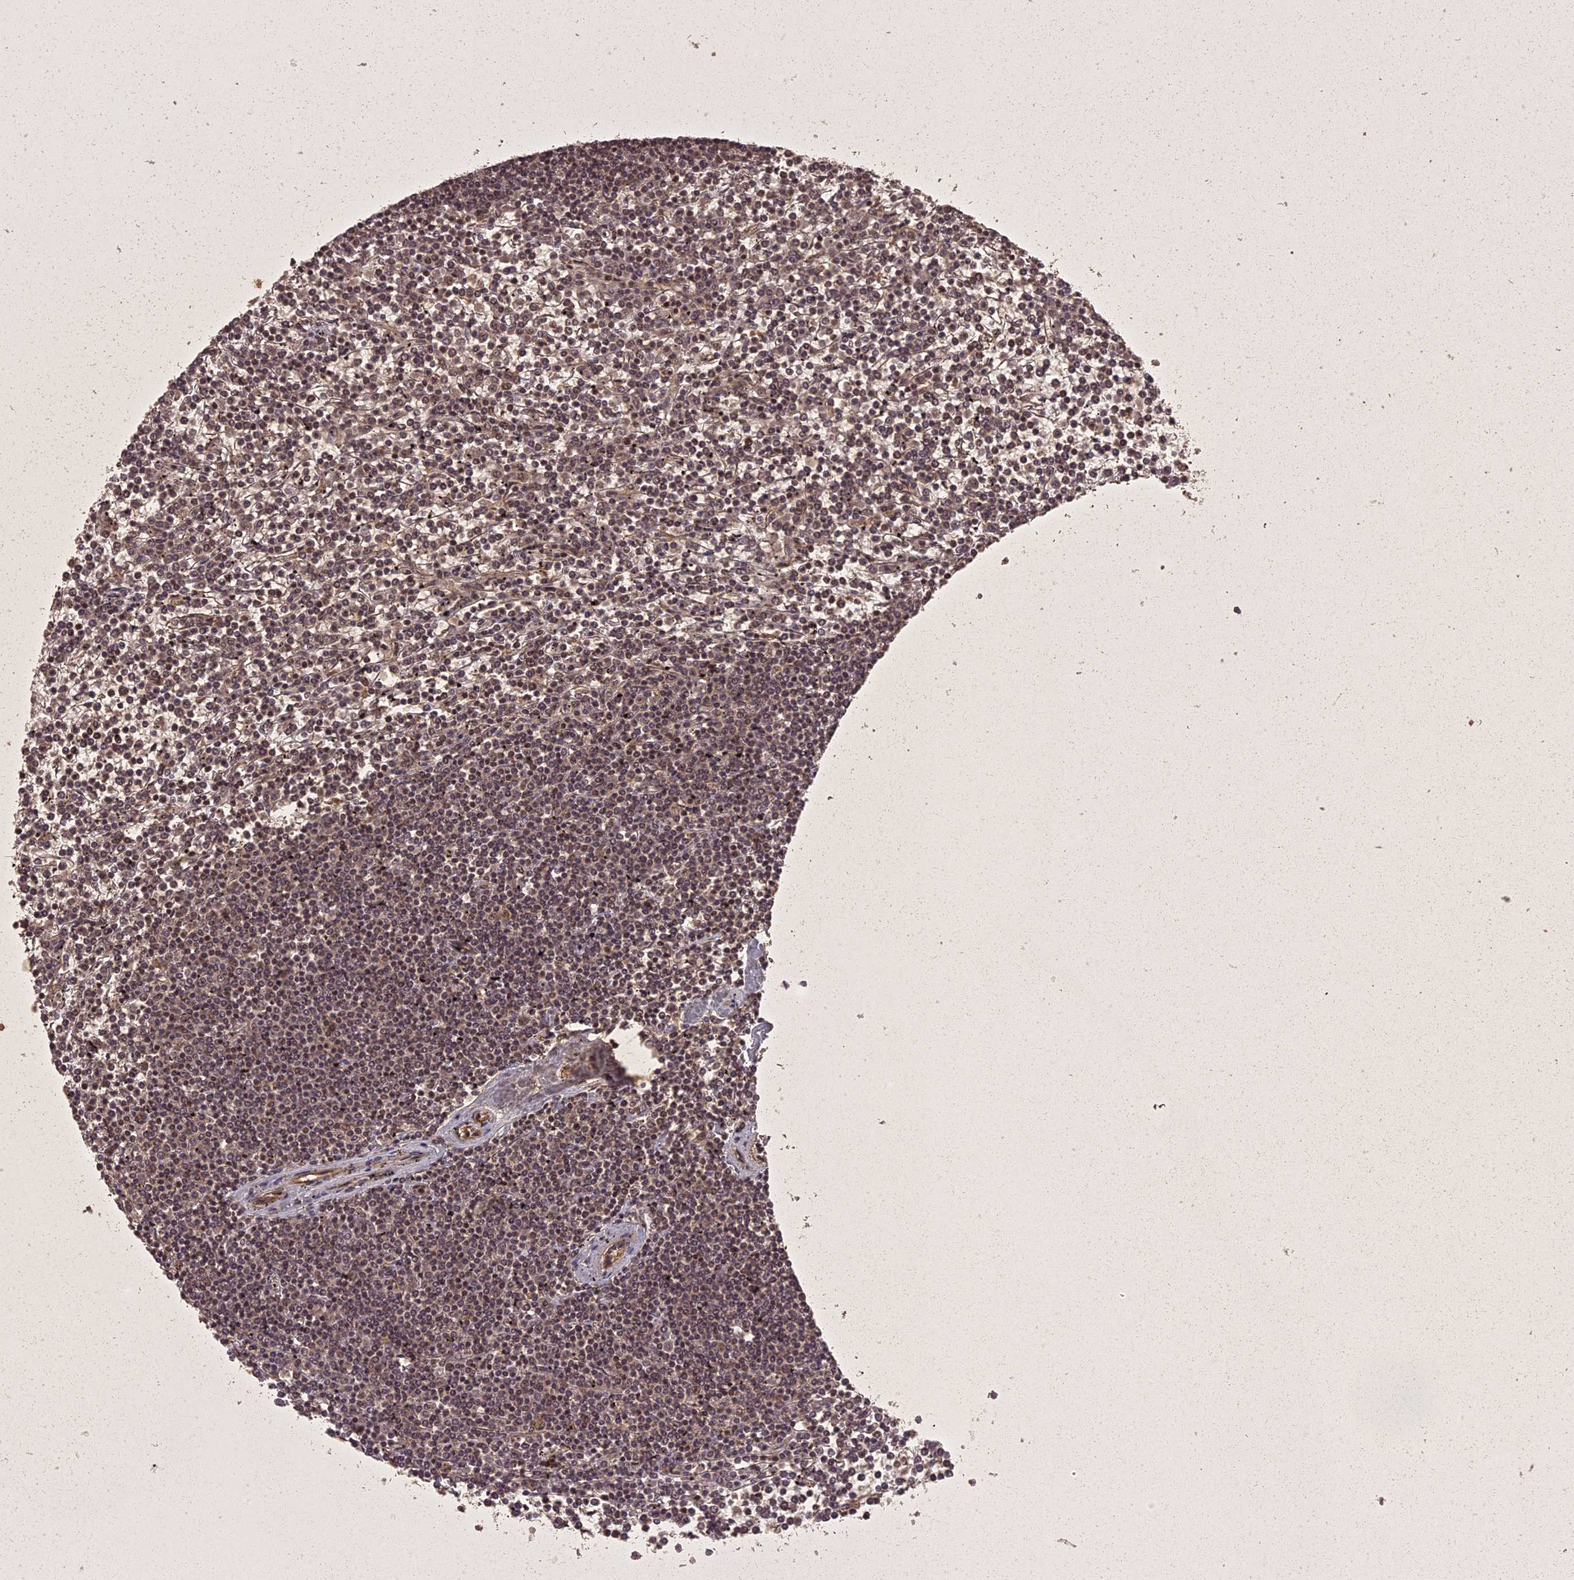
{"staining": {"intensity": "weak", "quantity": "25%-75%", "location": "cytoplasmic/membranous,nuclear"}, "tissue": "lymphoma", "cell_type": "Tumor cells", "image_type": "cancer", "snomed": [{"axis": "morphology", "description": "Malignant lymphoma, non-Hodgkin's type, Low grade"}, {"axis": "topography", "description": "Spleen"}], "caption": "Immunohistochemistry (IHC) histopathology image of human low-grade malignant lymphoma, non-Hodgkin's type stained for a protein (brown), which reveals low levels of weak cytoplasmic/membranous and nuclear staining in about 25%-75% of tumor cells.", "gene": "ING5", "patient": {"sex": "female", "age": 19}}